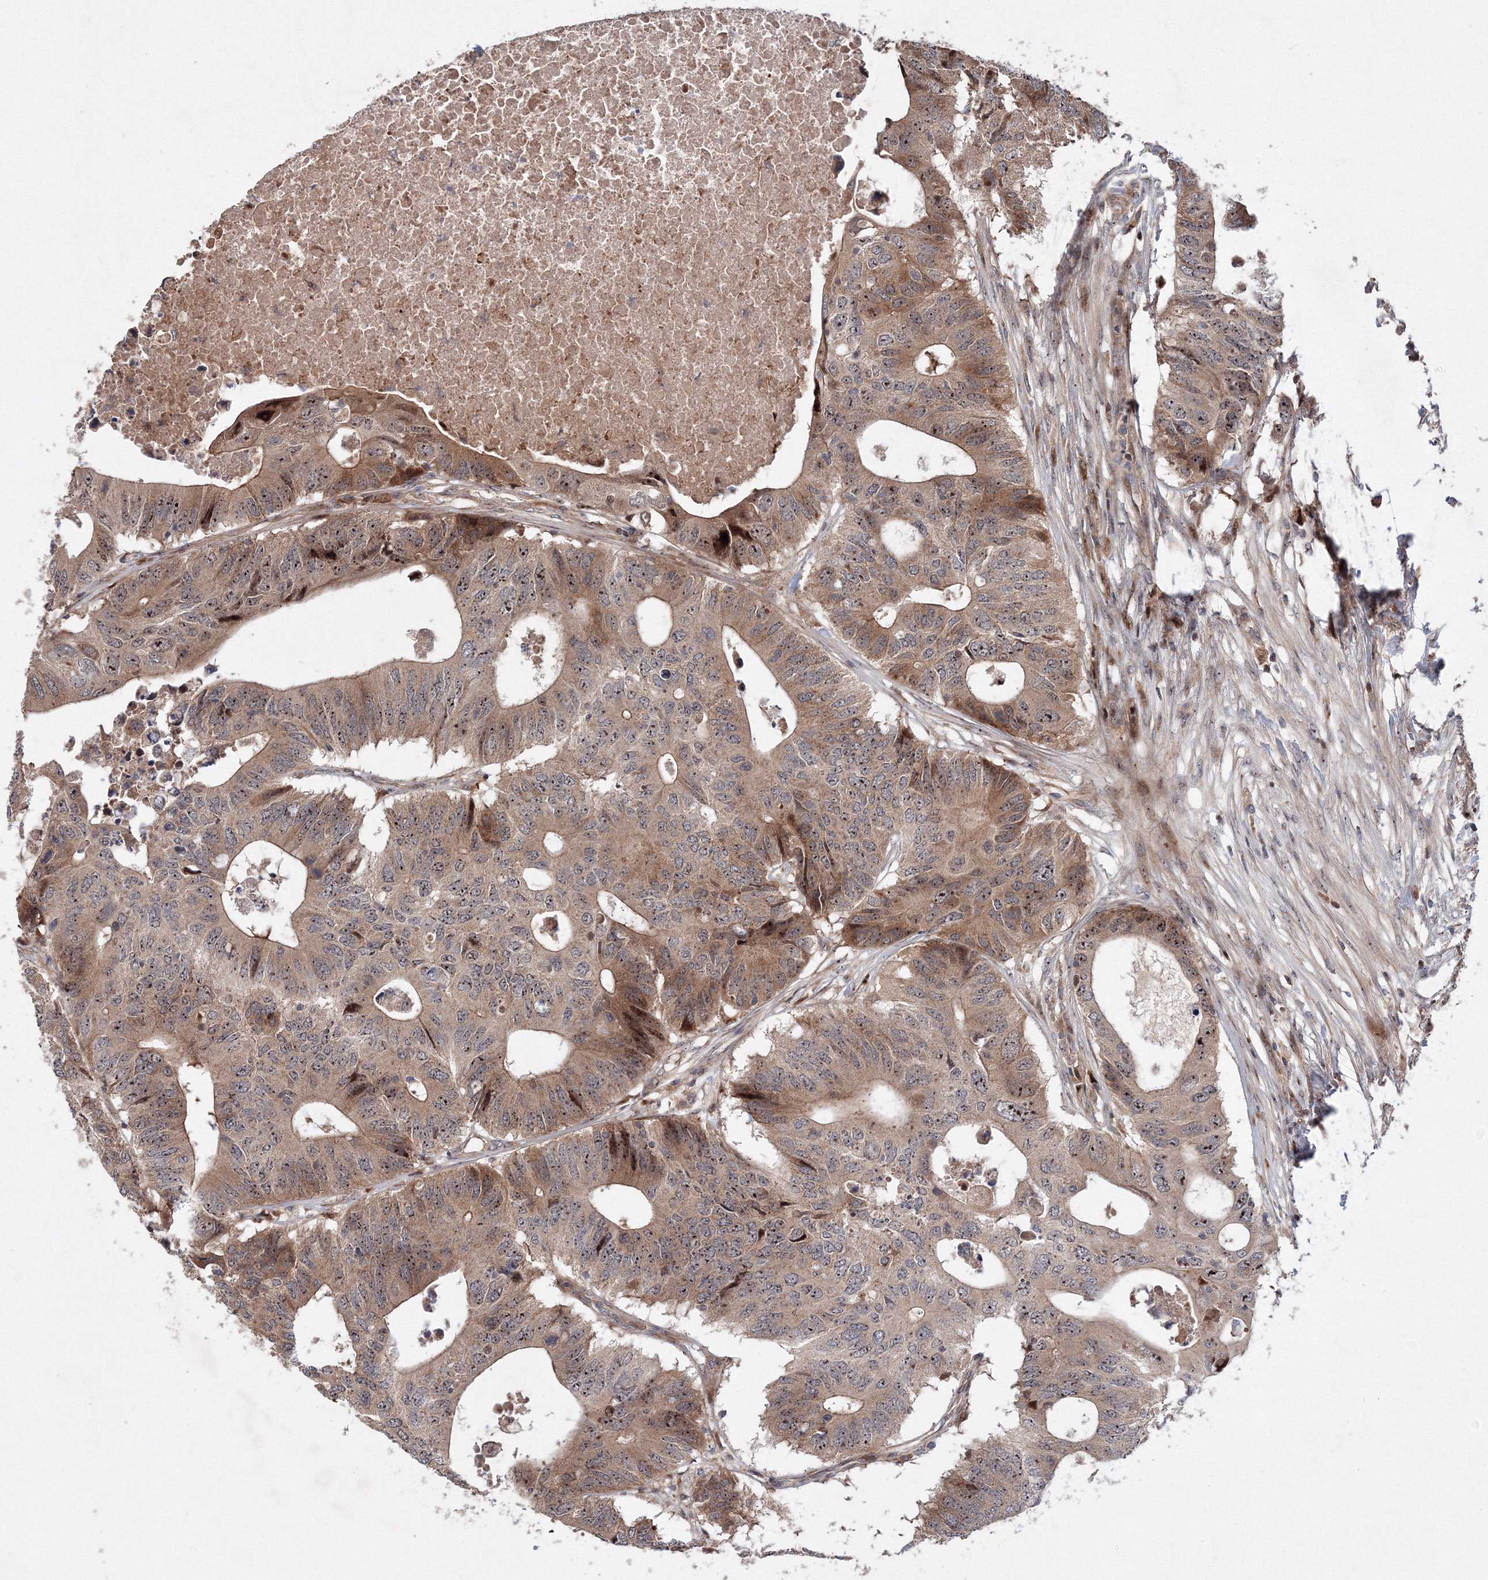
{"staining": {"intensity": "moderate", "quantity": ">75%", "location": "cytoplasmic/membranous,nuclear"}, "tissue": "colorectal cancer", "cell_type": "Tumor cells", "image_type": "cancer", "snomed": [{"axis": "morphology", "description": "Adenocarcinoma, NOS"}, {"axis": "topography", "description": "Colon"}], "caption": "Human colorectal cancer stained with a brown dye demonstrates moderate cytoplasmic/membranous and nuclear positive expression in about >75% of tumor cells.", "gene": "ANKAR", "patient": {"sex": "male", "age": 71}}